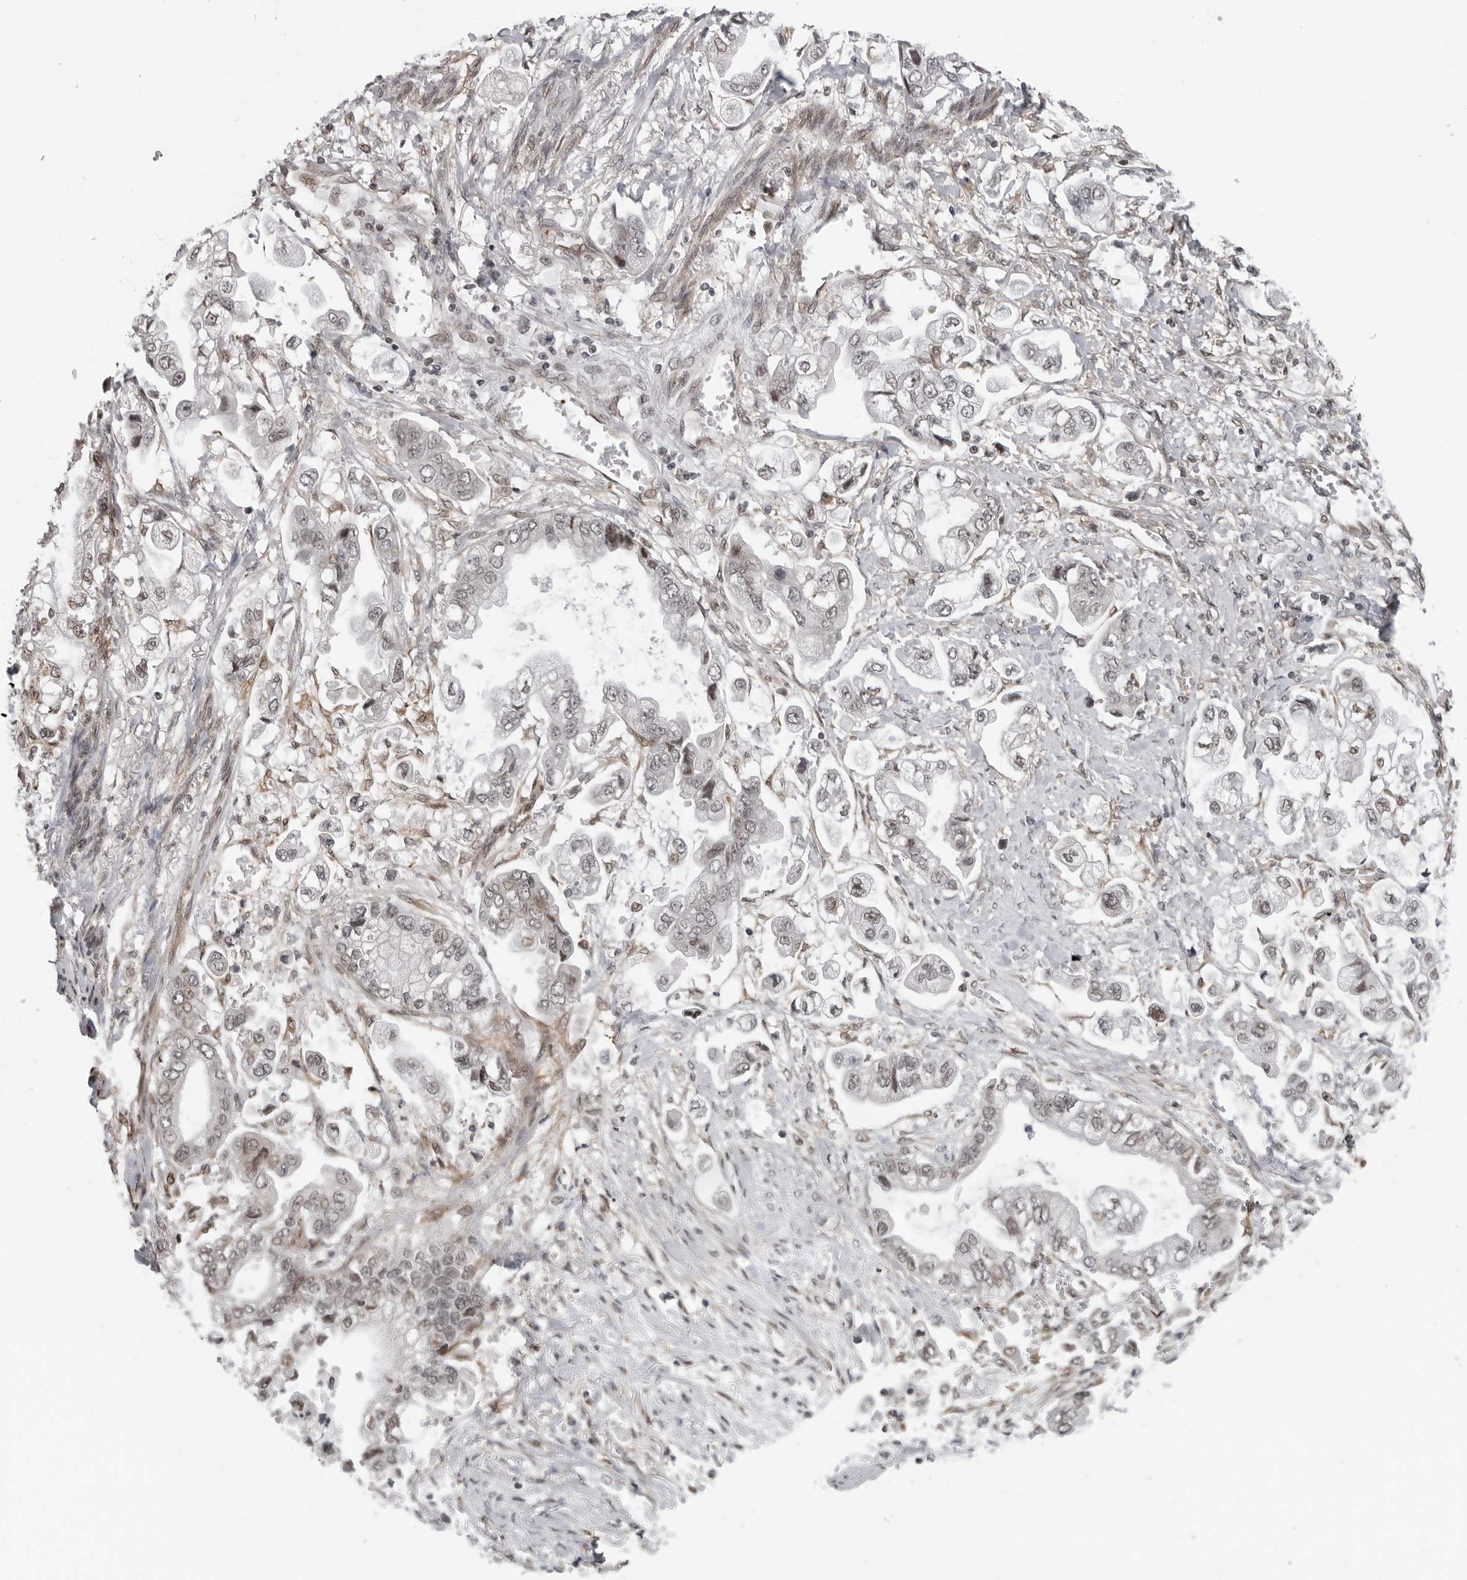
{"staining": {"intensity": "weak", "quantity": "<25%", "location": "nuclear"}, "tissue": "stomach cancer", "cell_type": "Tumor cells", "image_type": "cancer", "snomed": [{"axis": "morphology", "description": "Adenocarcinoma, NOS"}, {"axis": "topography", "description": "Stomach"}], "caption": "Tumor cells are negative for brown protein staining in stomach cancer.", "gene": "MAF", "patient": {"sex": "male", "age": 62}}